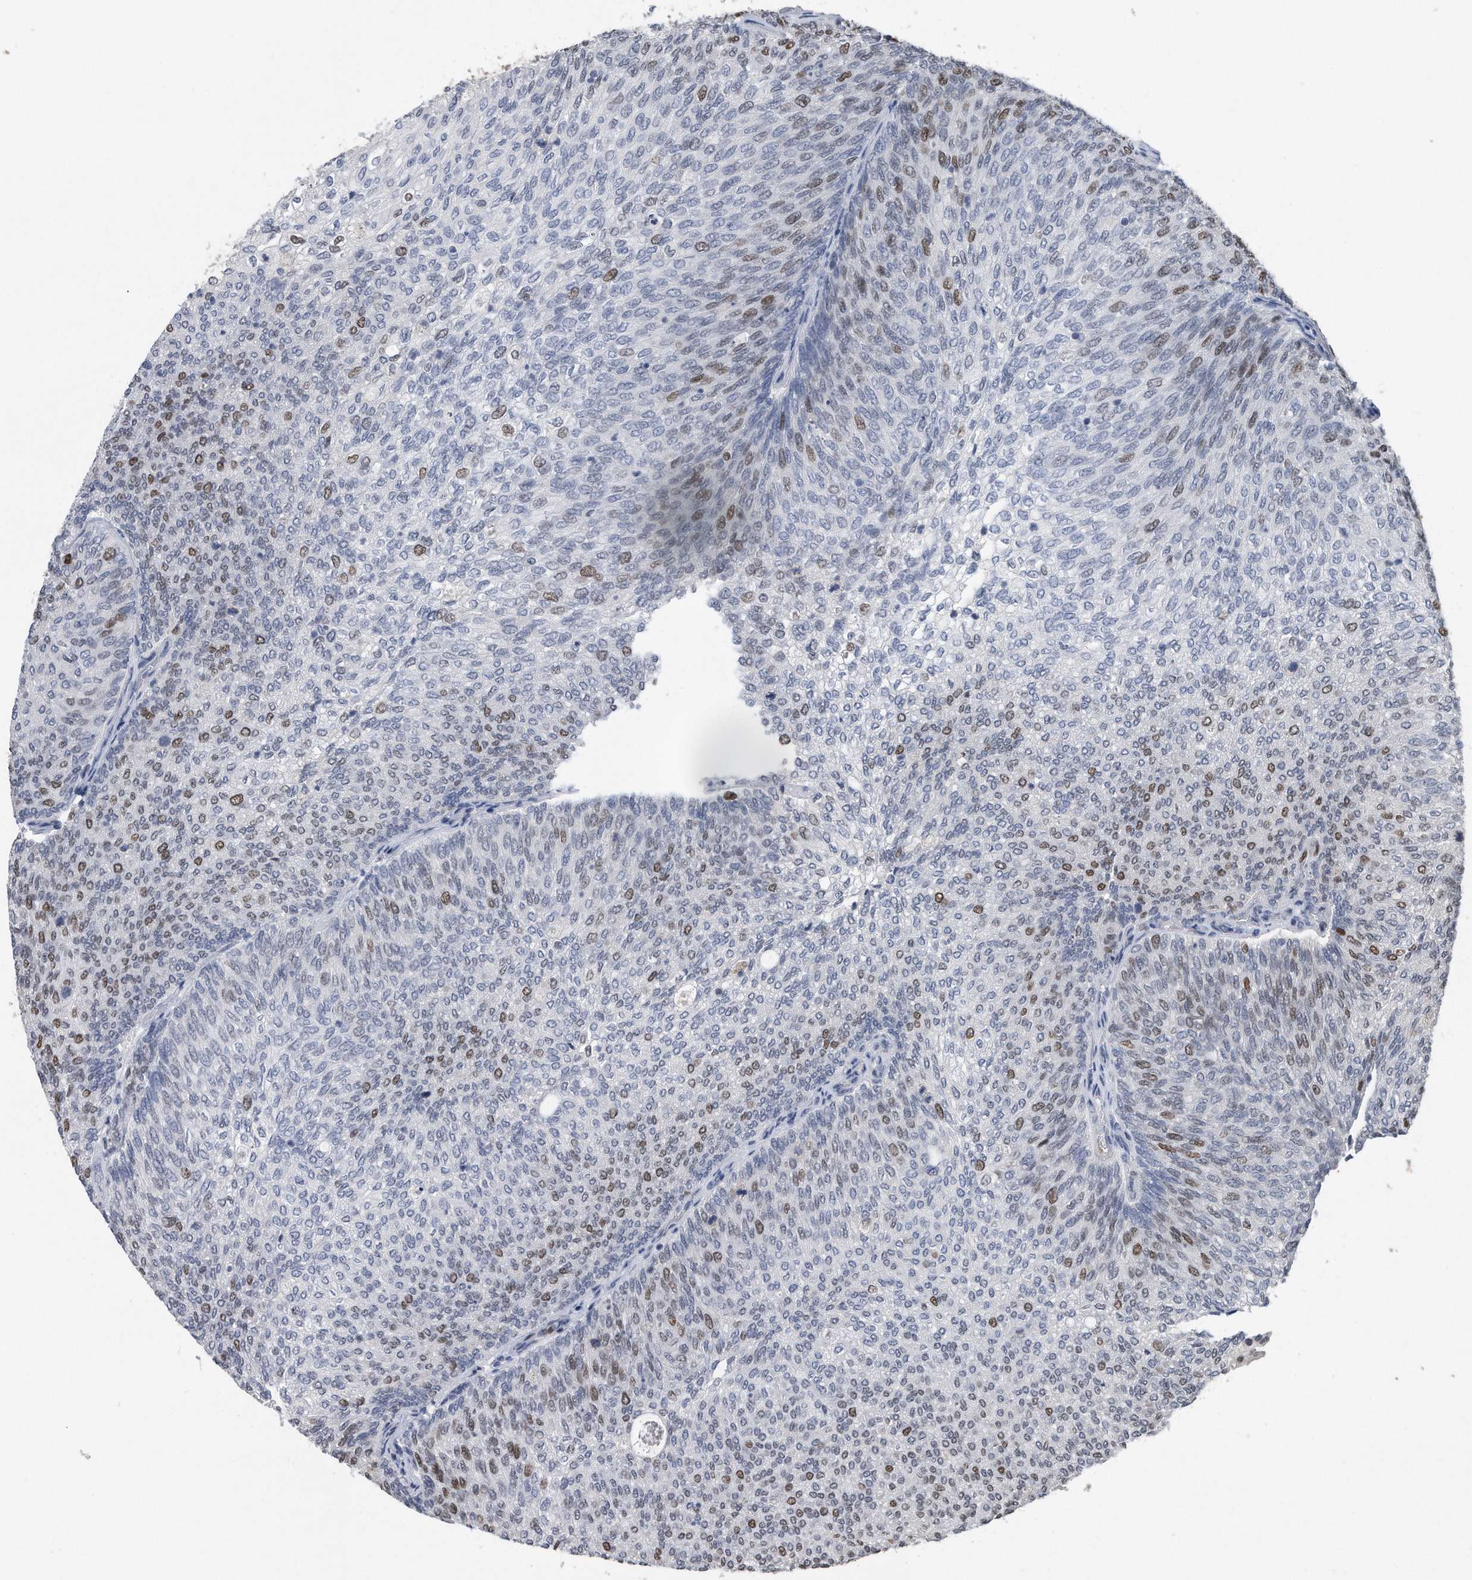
{"staining": {"intensity": "moderate", "quantity": "25%-75%", "location": "nuclear"}, "tissue": "urothelial cancer", "cell_type": "Tumor cells", "image_type": "cancer", "snomed": [{"axis": "morphology", "description": "Urothelial carcinoma, Low grade"}, {"axis": "topography", "description": "Urinary bladder"}], "caption": "Immunohistochemical staining of urothelial cancer reveals medium levels of moderate nuclear expression in approximately 25%-75% of tumor cells.", "gene": "PCNA", "patient": {"sex": "female", "age": 79}}